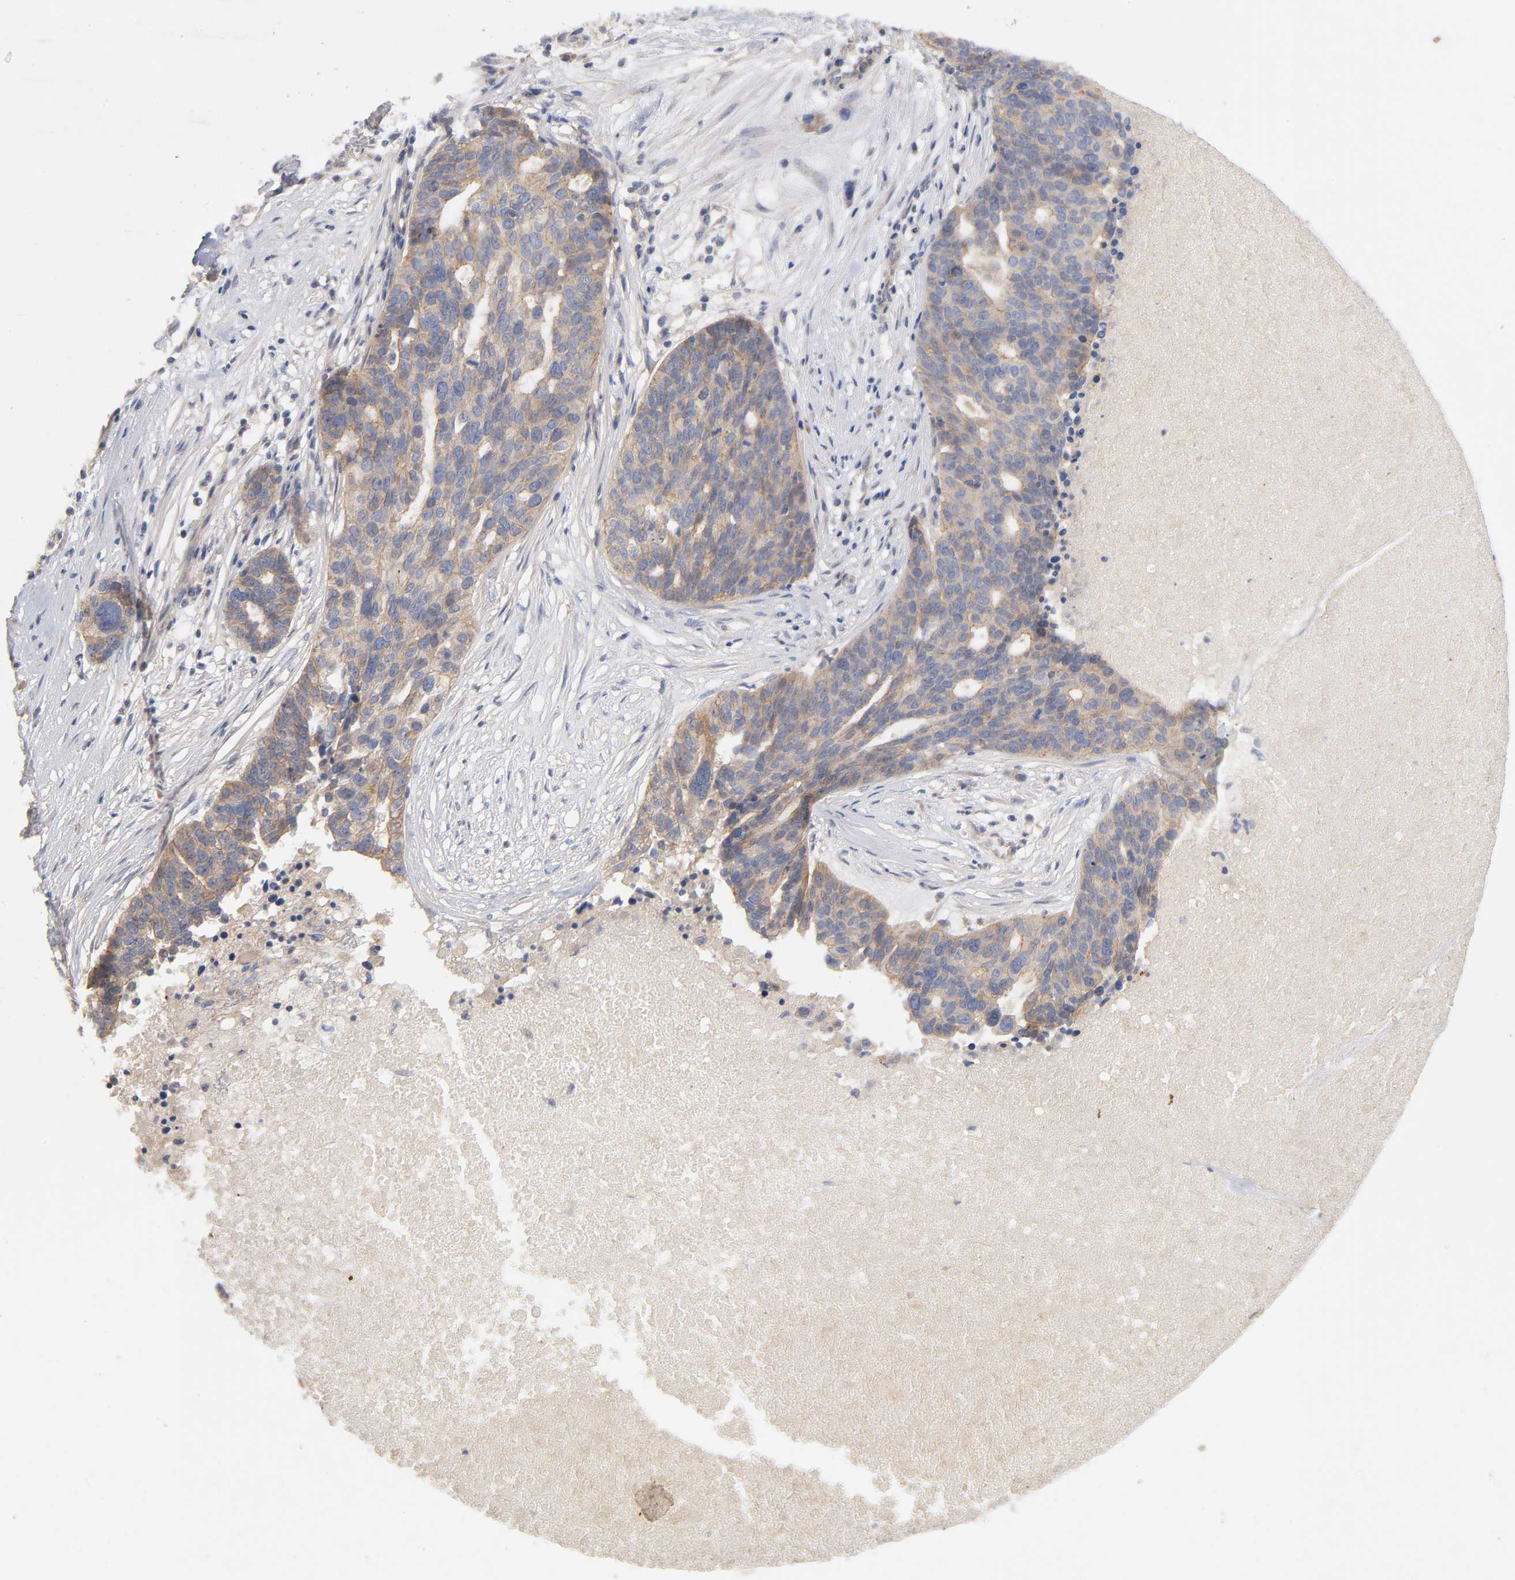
{"staining": {"intensity": "moderate", "quantity": ">75%", "location": "cytoplasmic/membranous"}, "tissue": "ovarian cancer", "cell_type": "Tumor cells", "image_type": "cancer", "snomed": [{"axis": "morphology", "description": "Cystadenocarcinoma, serous, NOS"}, {"axis": "topography", "description": "Ovary"}], "caption": "The photomicrograph shows immunohistochemical staining of ovarian cancer. There is moderate cytoplasmic/membranous expression is present in approximately >75% of tumor cells. Ihc stains the protein in brown and the nuclei are stained blue.", "gene": "PDZD11", "patient": {"sex": "female", "age": 59}}